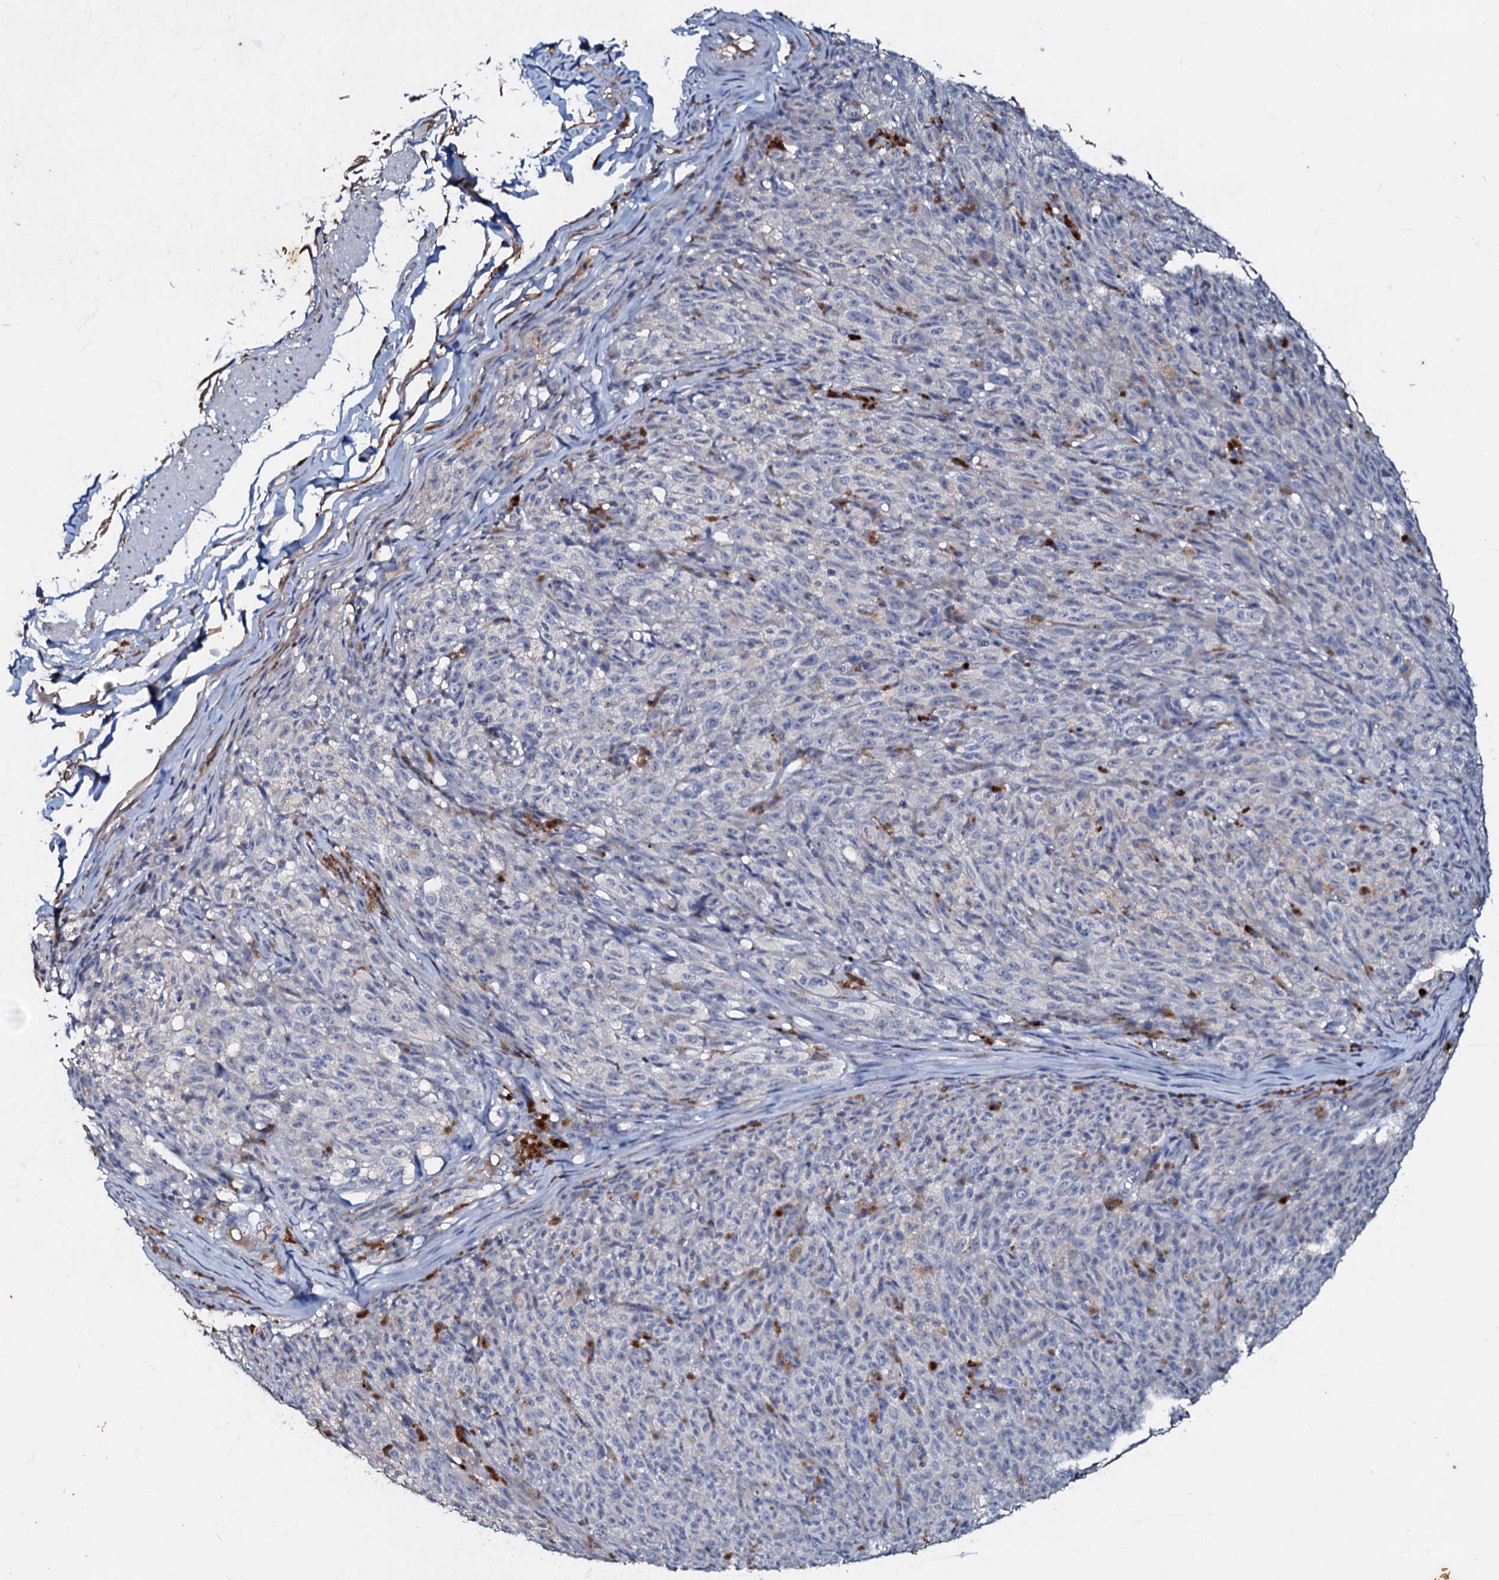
{"staining": {"intensity": "negative", "quantity": "none", "location": "none"}, "tissue": "melanoma", "cell_type": "Tumor cells", "image_type": "cancer", "snomed": [{"axis": "morphology", "description": "Malignant melanoma, NOS"}, {"axis": "topography", "description": "Skin"}], "caption": "An immunohistochemistry image of malignant melanoma is shown. There is no staining in tumor cells of malignant melanoma. (IHC, brightfield microscopy, high magnification).", "gene": "MANSC4", "patient": {"sex": "female", "age": 82}}